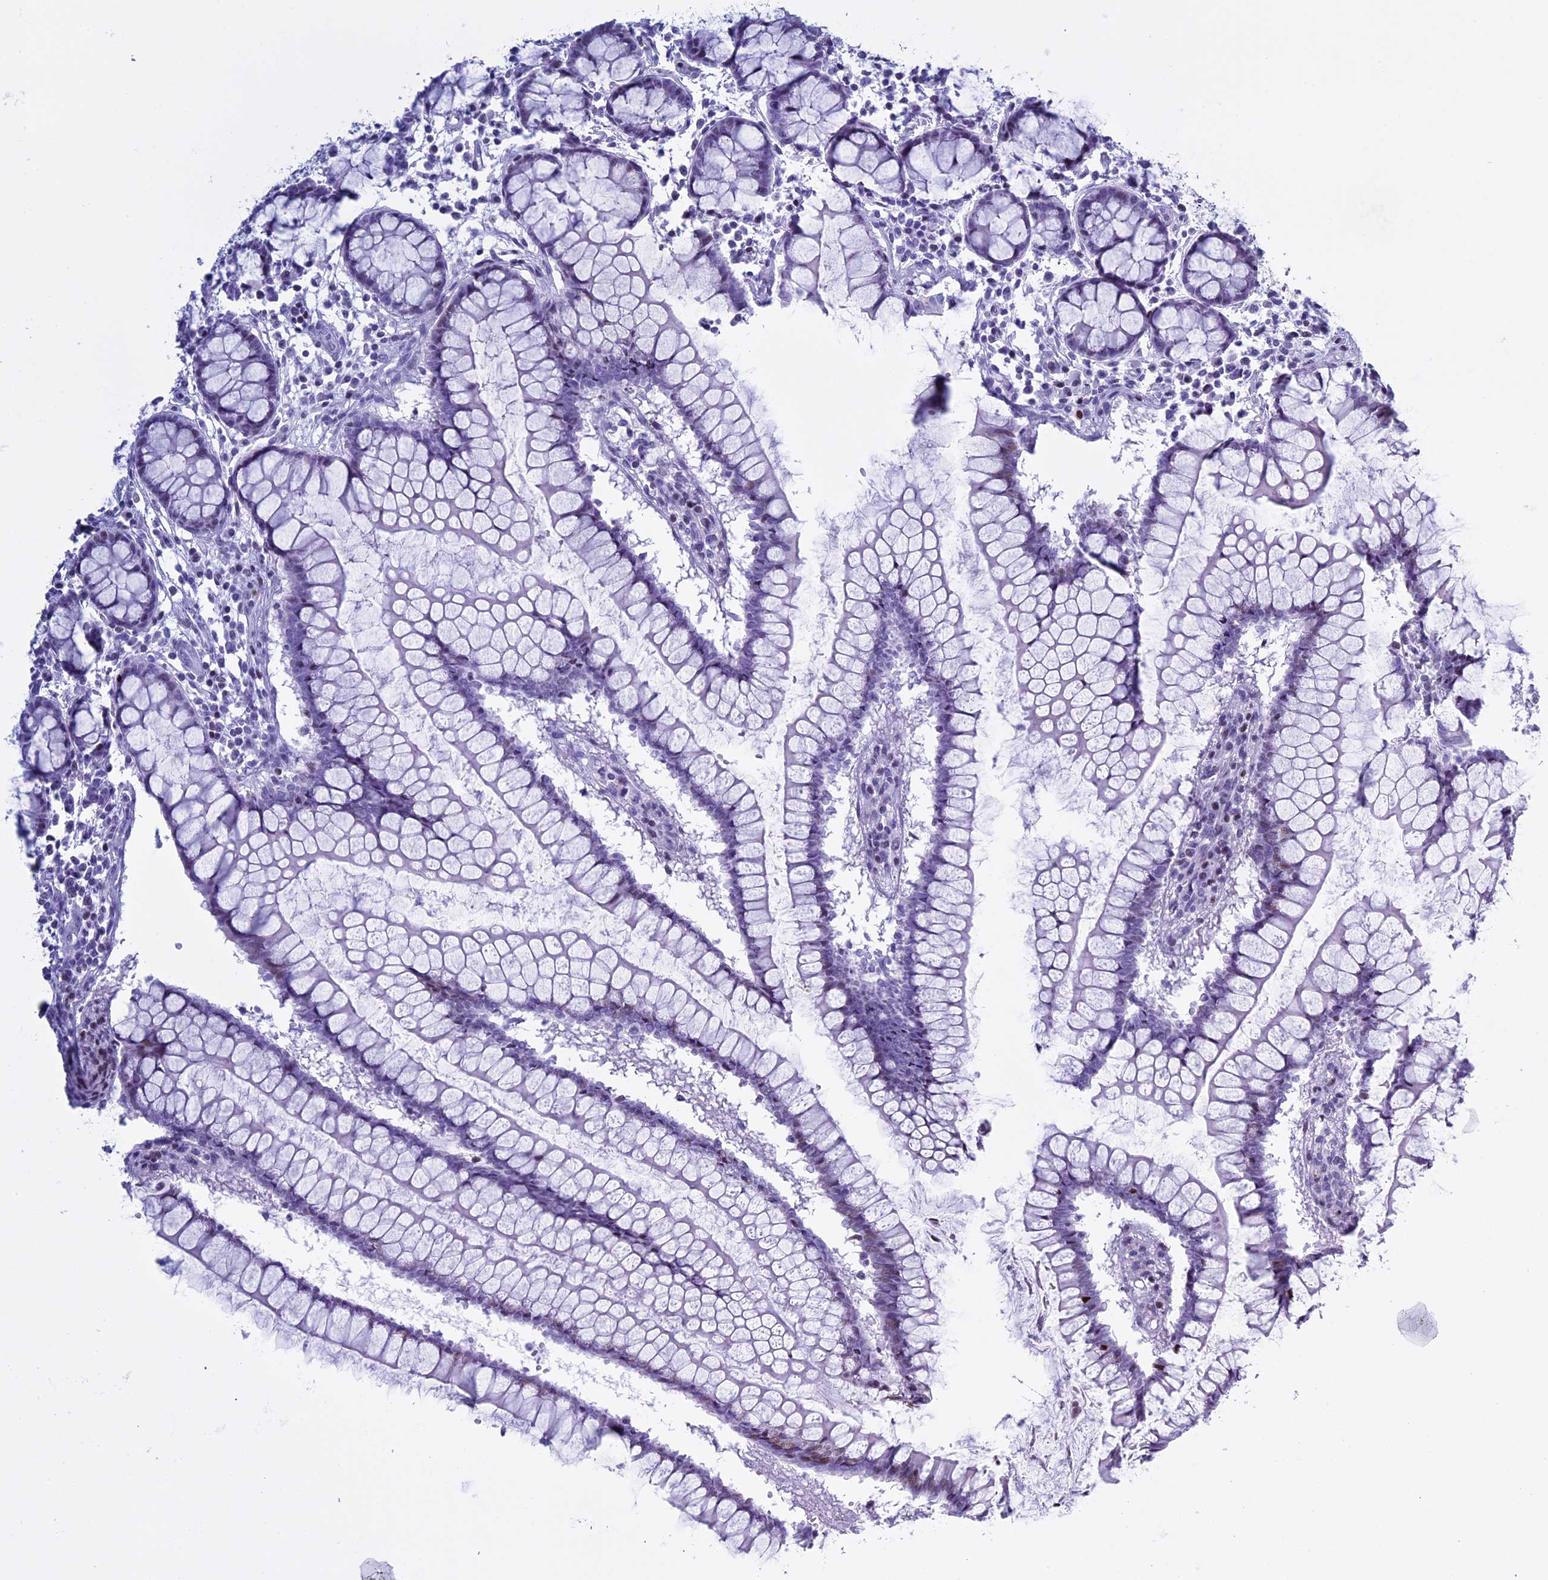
{"staining": {"intensity": "negative", "quantity": "none", "location": "none"}, "tissue": "colon", "cell_type": "Endothelial cells", "image_type": "normal", "snomed": [{"axis": "morphology", "description": "Normal tissue, NOS"}, {"axis": "morphology", "description": "Adenocarcinoma, NOS"}, {"axis": "topography", "description": "Colon"}], "caption": "IHC of unremarkable human colon displays no positivity in endothelial cells. (Brightfield microscopy of DAB immunohistochemistry at high magnification).", "gene": "KCTD21", "patient": {"sex": "female", "age": 55}}